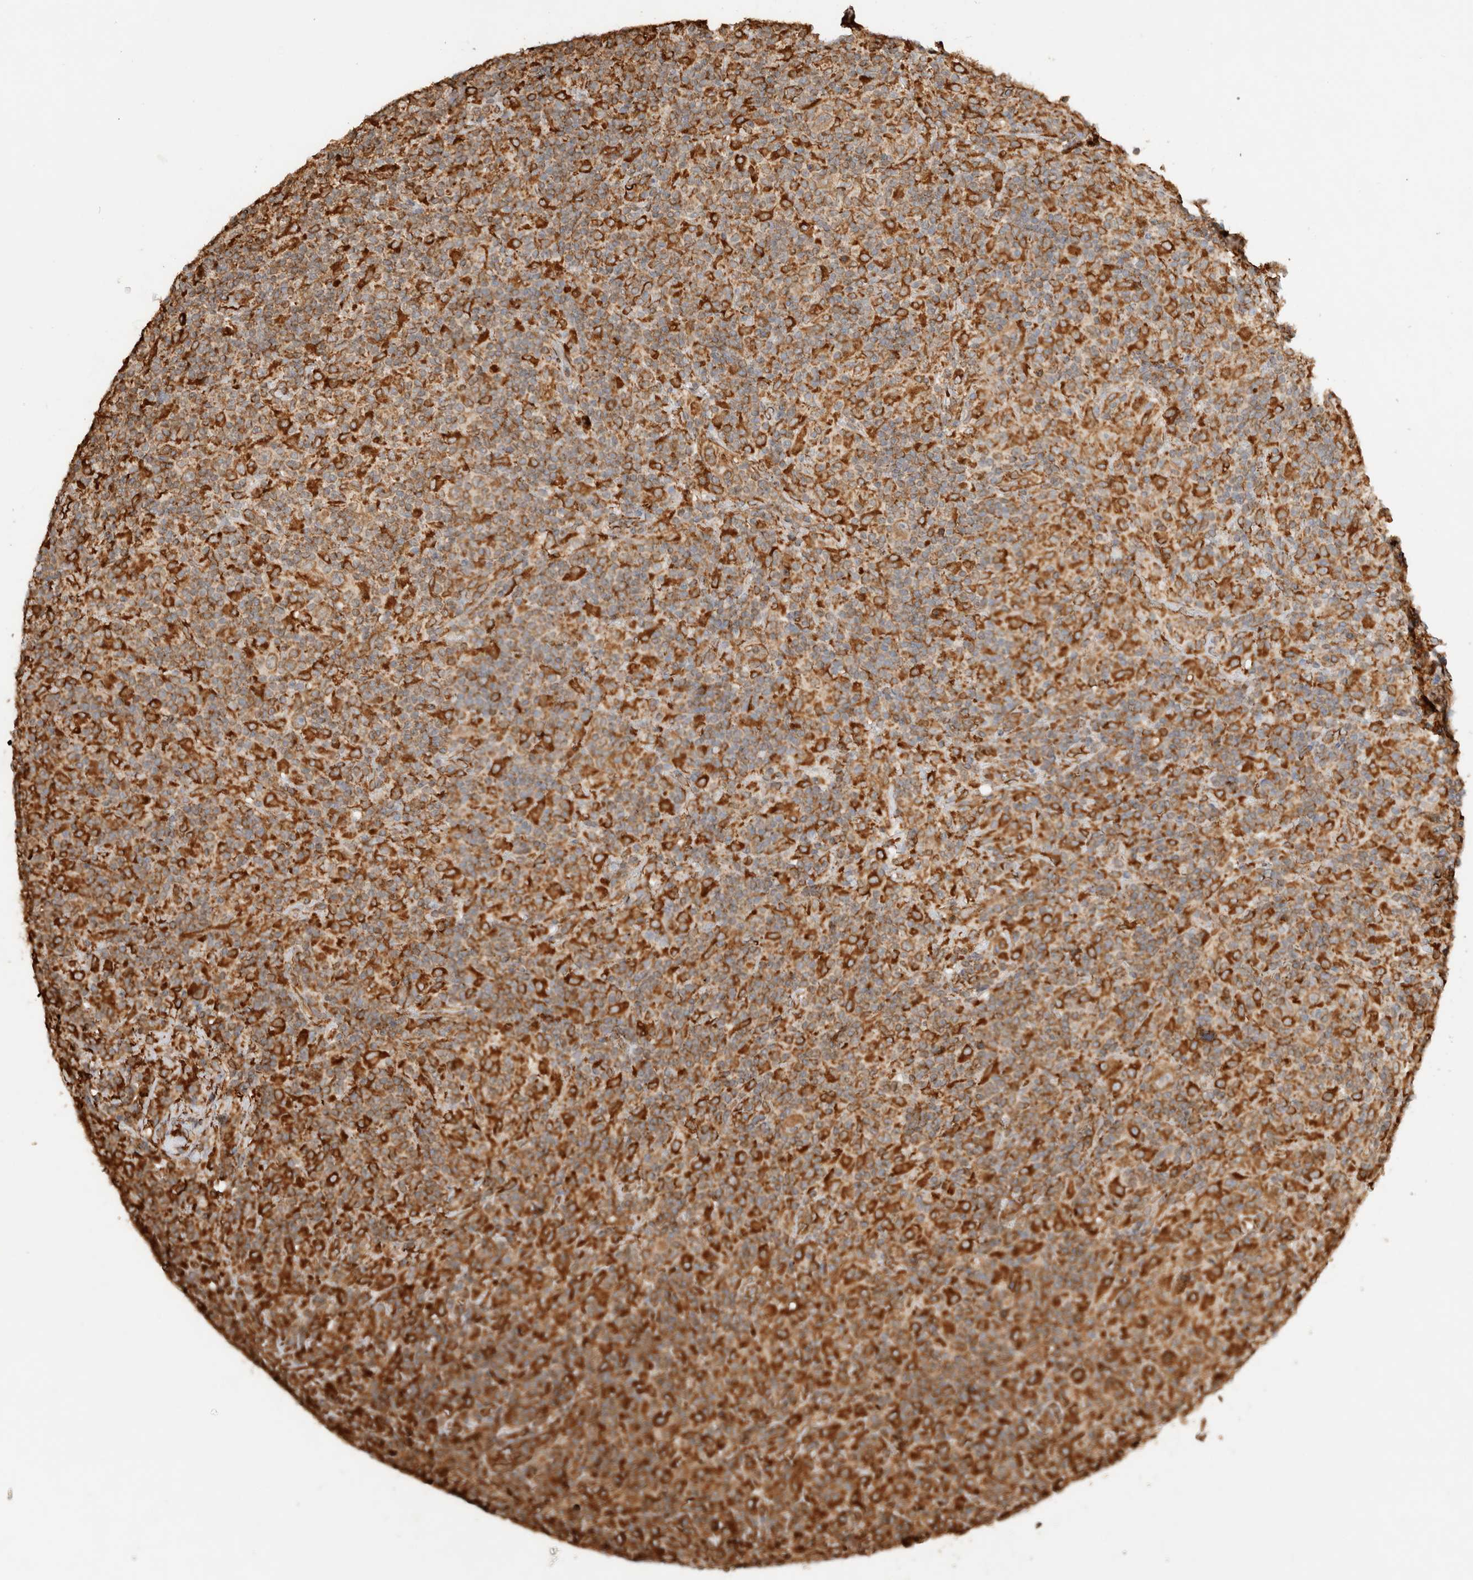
{"staining": {"intensity": "moderate", "quantity": ">75%", "location": "cytoplasmic/membranous"}, "tissue": "lymphoma", "cell_type": "Tumor cells", "image_type": "cancer", "snomed": [{"axis": "morphology", "description": "Hodgkin's disease, NOS"}, {"axis": "topography", "description": "Lymph node"}], "caption": "Immunohistochemical staining of human Hodgkin's disease shows medium levels of moderate cytoplasmic/membranous staining in about >75% of tumor cells.", "gene": "ERAP1", "patient": {"sex": "male", "age": 70}}